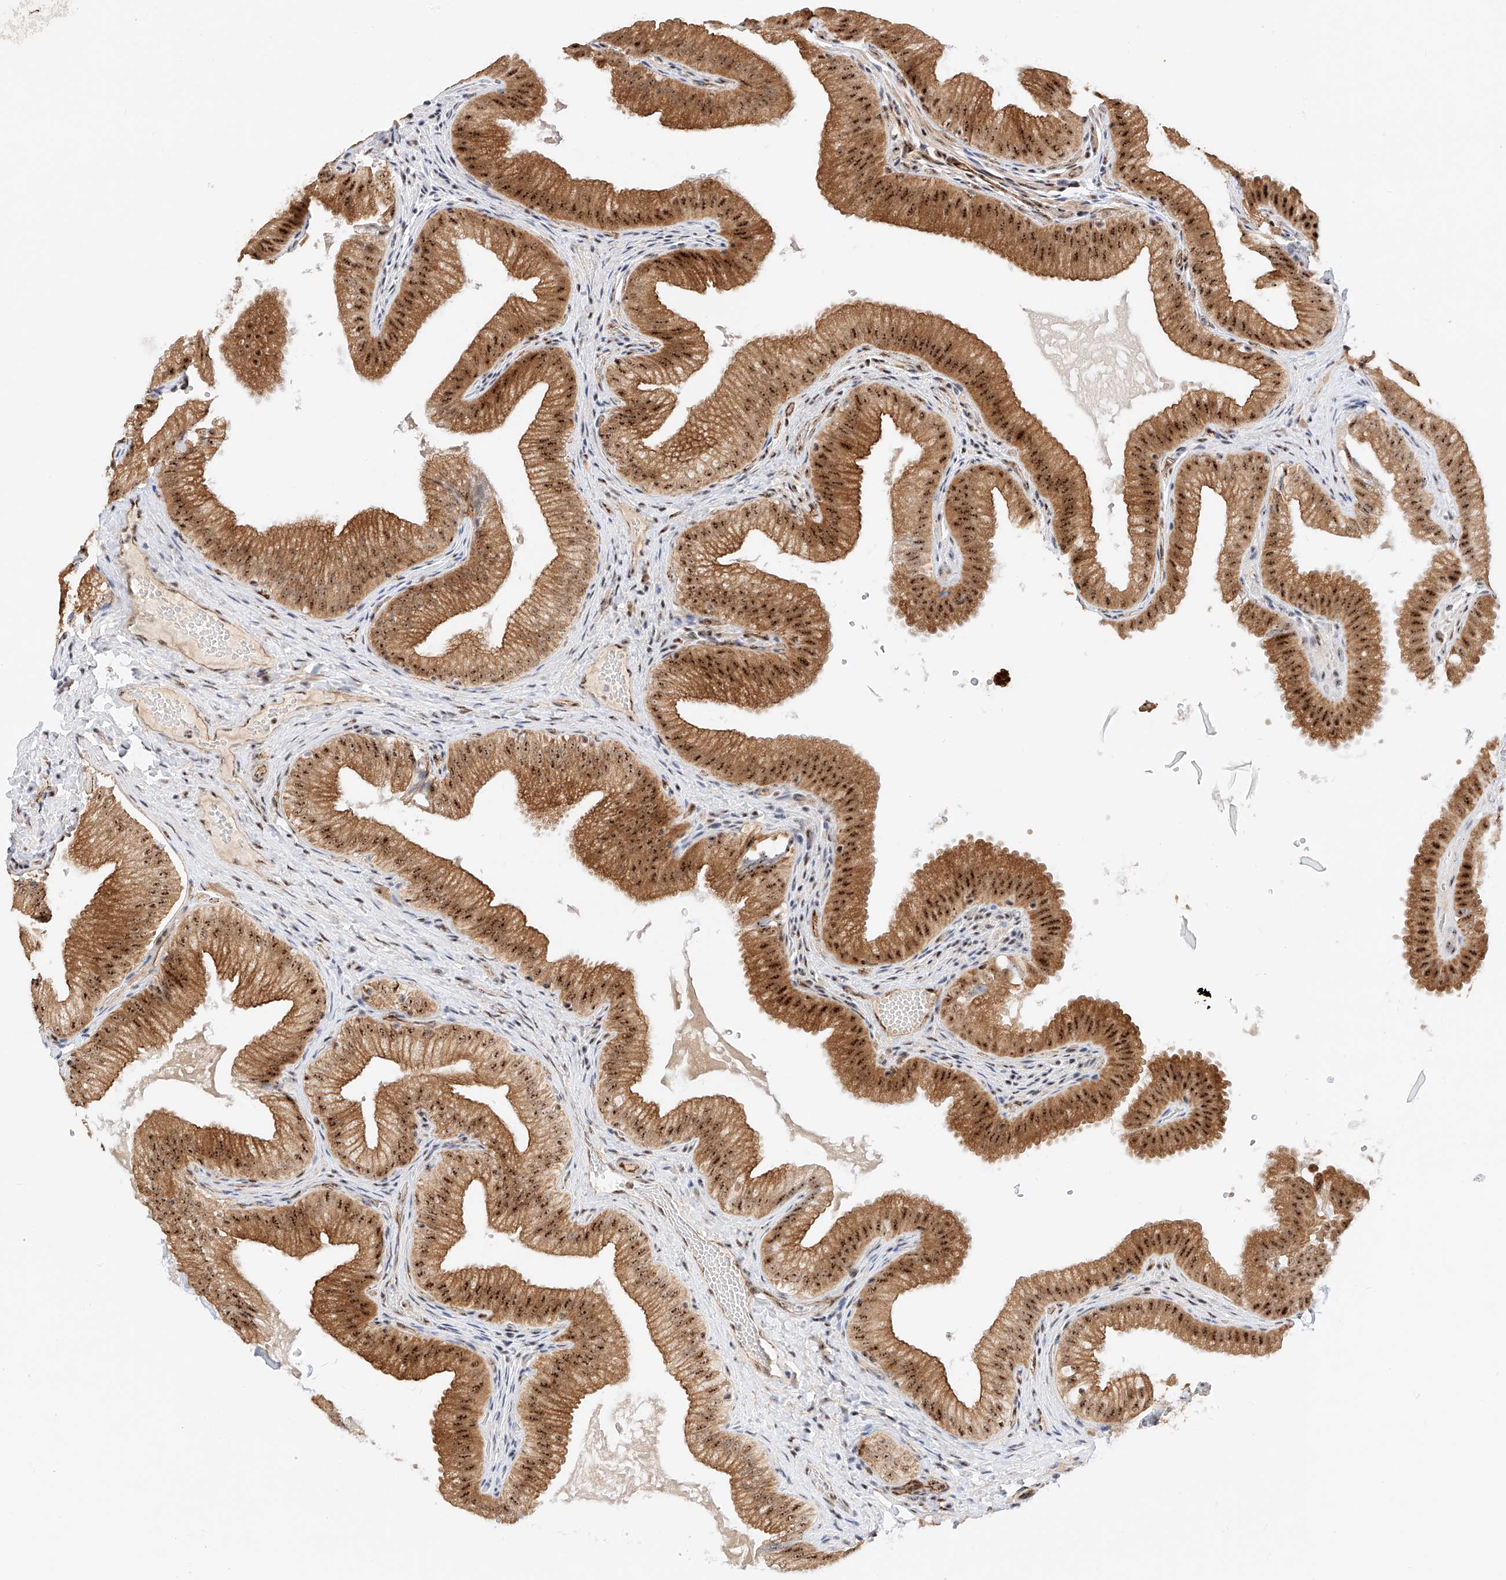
{"staining": {"intensity": "strong", "quantity": ">75%", "location": "cytoplasmic/membranous,nuclear"}, "tissue": "gallbladder", "cell_type": "Glandular cells", "image_type": "normal", "snomed": [{"axis": "morphology", "description": "Normal tissue, NOS"}, {"axis": "topography", "description": "Gallbladder"}], "caption": "DAB (3,3'-diaminobenzidine) immunohistochemical staining of unremarkable human gallbladder reveals strong cytoplasmic/membranous,nuclear protein expression in about >75% of glandular cells.", "gene": "ATXN7L2", "patient": {"sex": "female", "age": 30}}